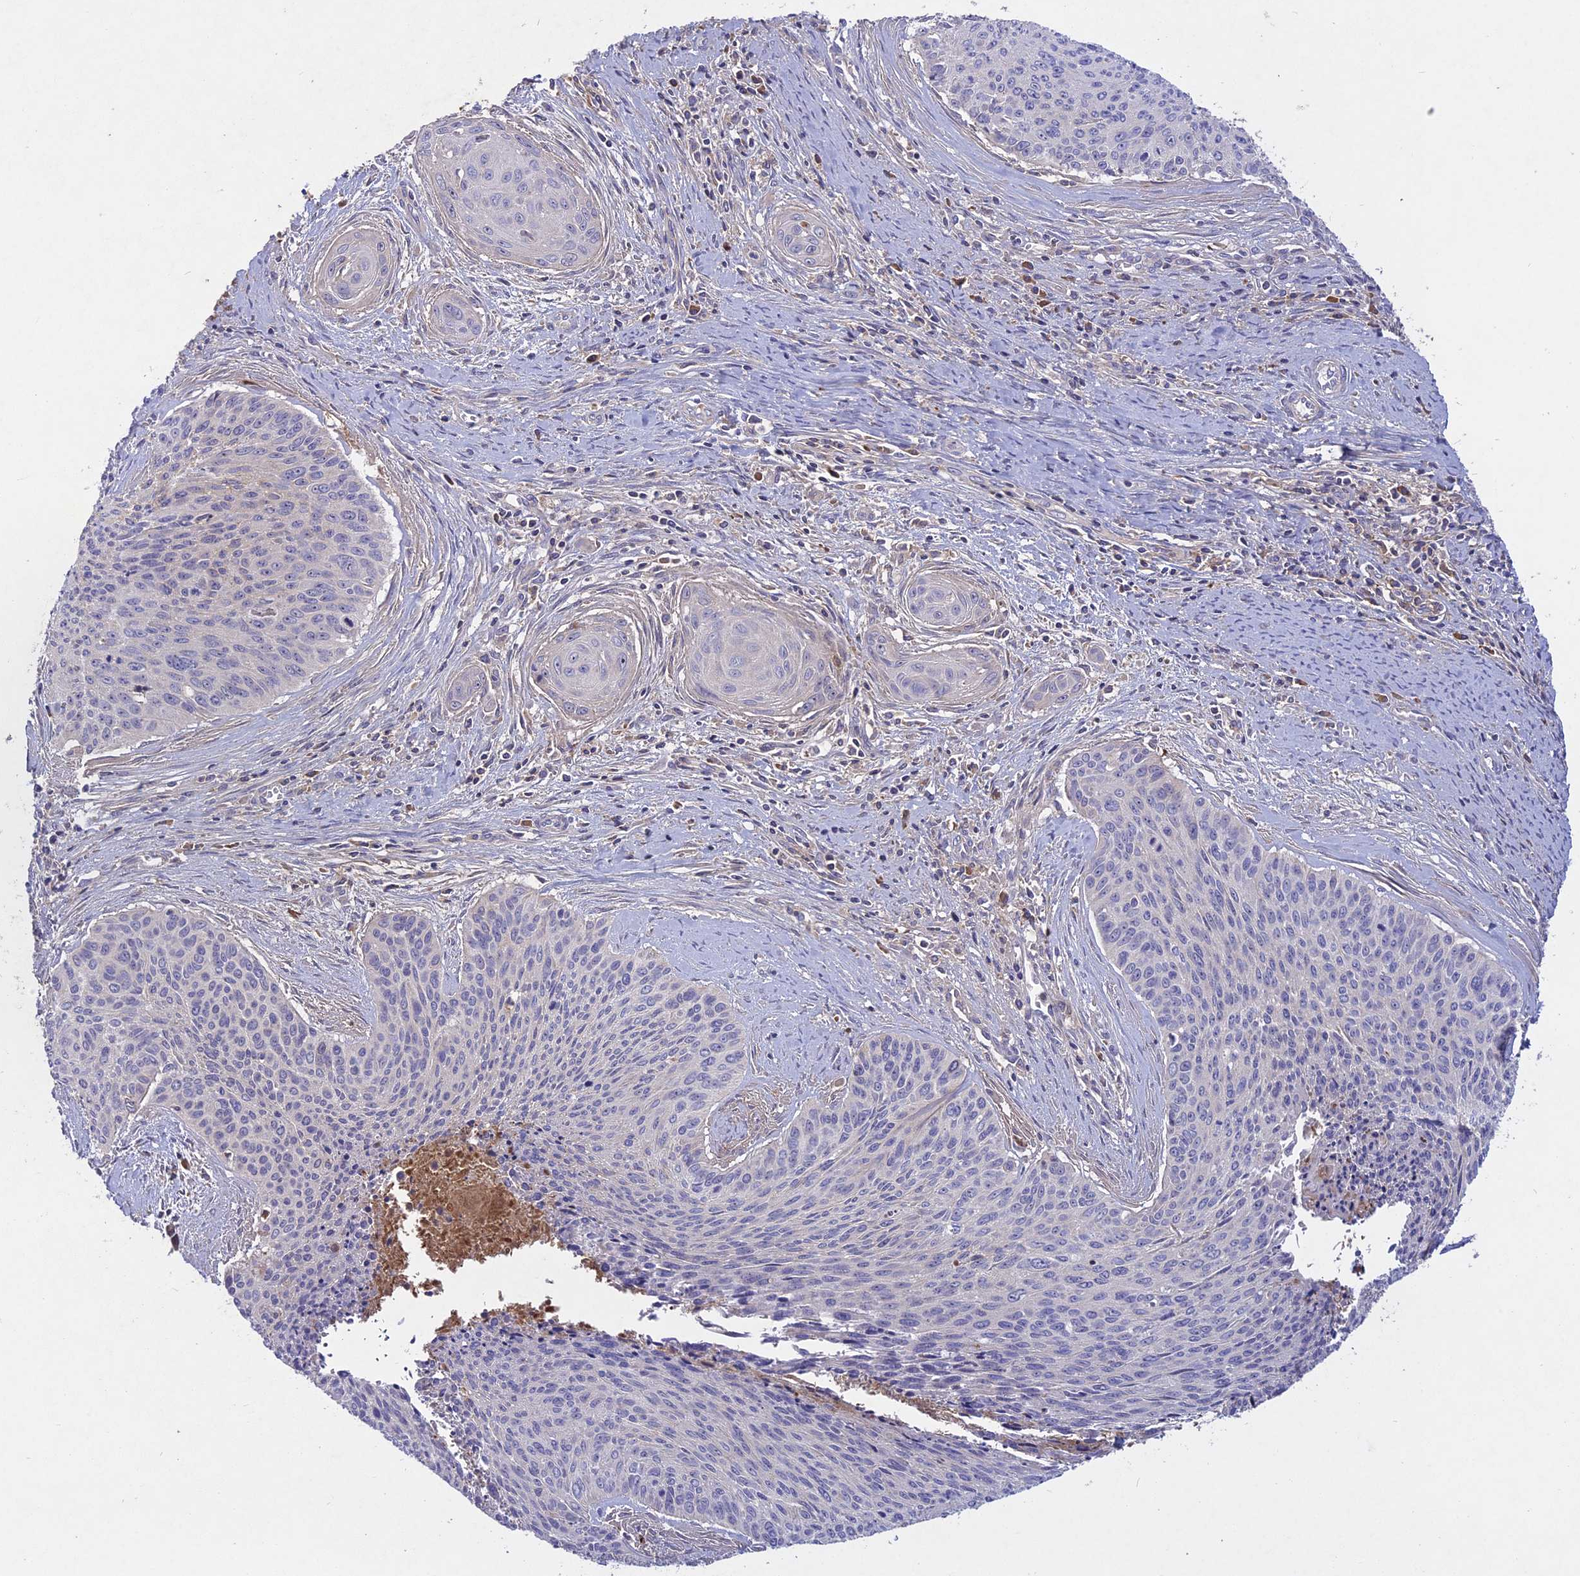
{"staining": {"intensity": "negative", "quantity": "none", "location": "none"}, "tissue": "cervical cancer", "cell_type": "Tumor cells", "image_type": "cancer", "snomed": [{"axis": "morphology", "description": "Squamous cell carcinoma, NOS"}, {"axis": "topography", "description": "Cervix"}], "caption": "A histopathology image of human squamous cell carcinoma (cervical) is negative for staining in tumor cells. (DAB immunohistochemistry, high magnification).", "gene": "ADO", "patient": {"sex": "female", "age": 55}}